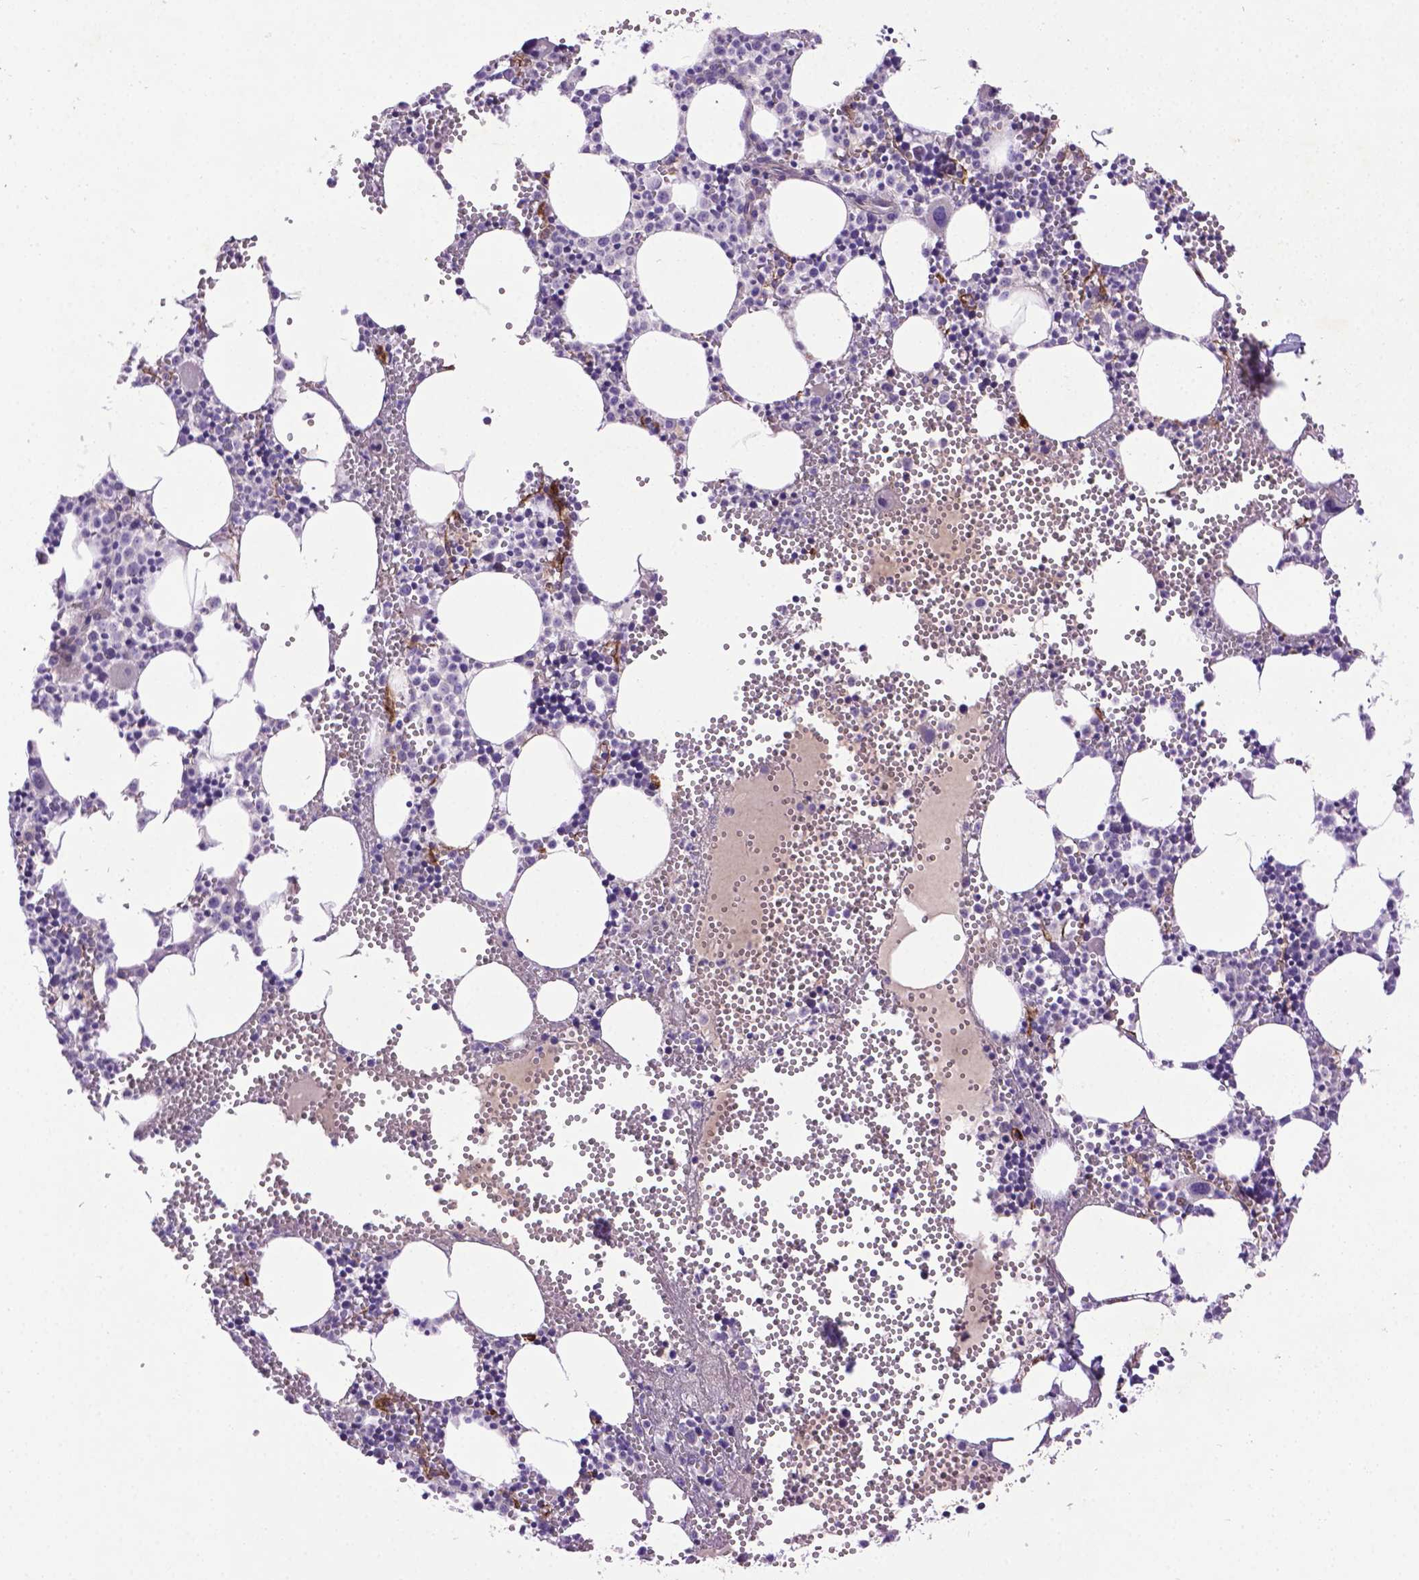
{"staining": {"intensity": "negative", "quantity": "none", "location": "none"}, "tissue": "bone marrow", "cell_type": "Hematopoietic cells", "image_type": "normal", "snomed": [{"axis": "morphology", "description": "Normal tissue, NOS"}, {"axis": "topography", "description": "Bone marrow"}], "caption": "This is an immunohistochemistry image of benign bone marrow. There is no staining in hematopoietic cells.", "gene": "CCER2", "patient": {"sex": "male", "age": 89}}